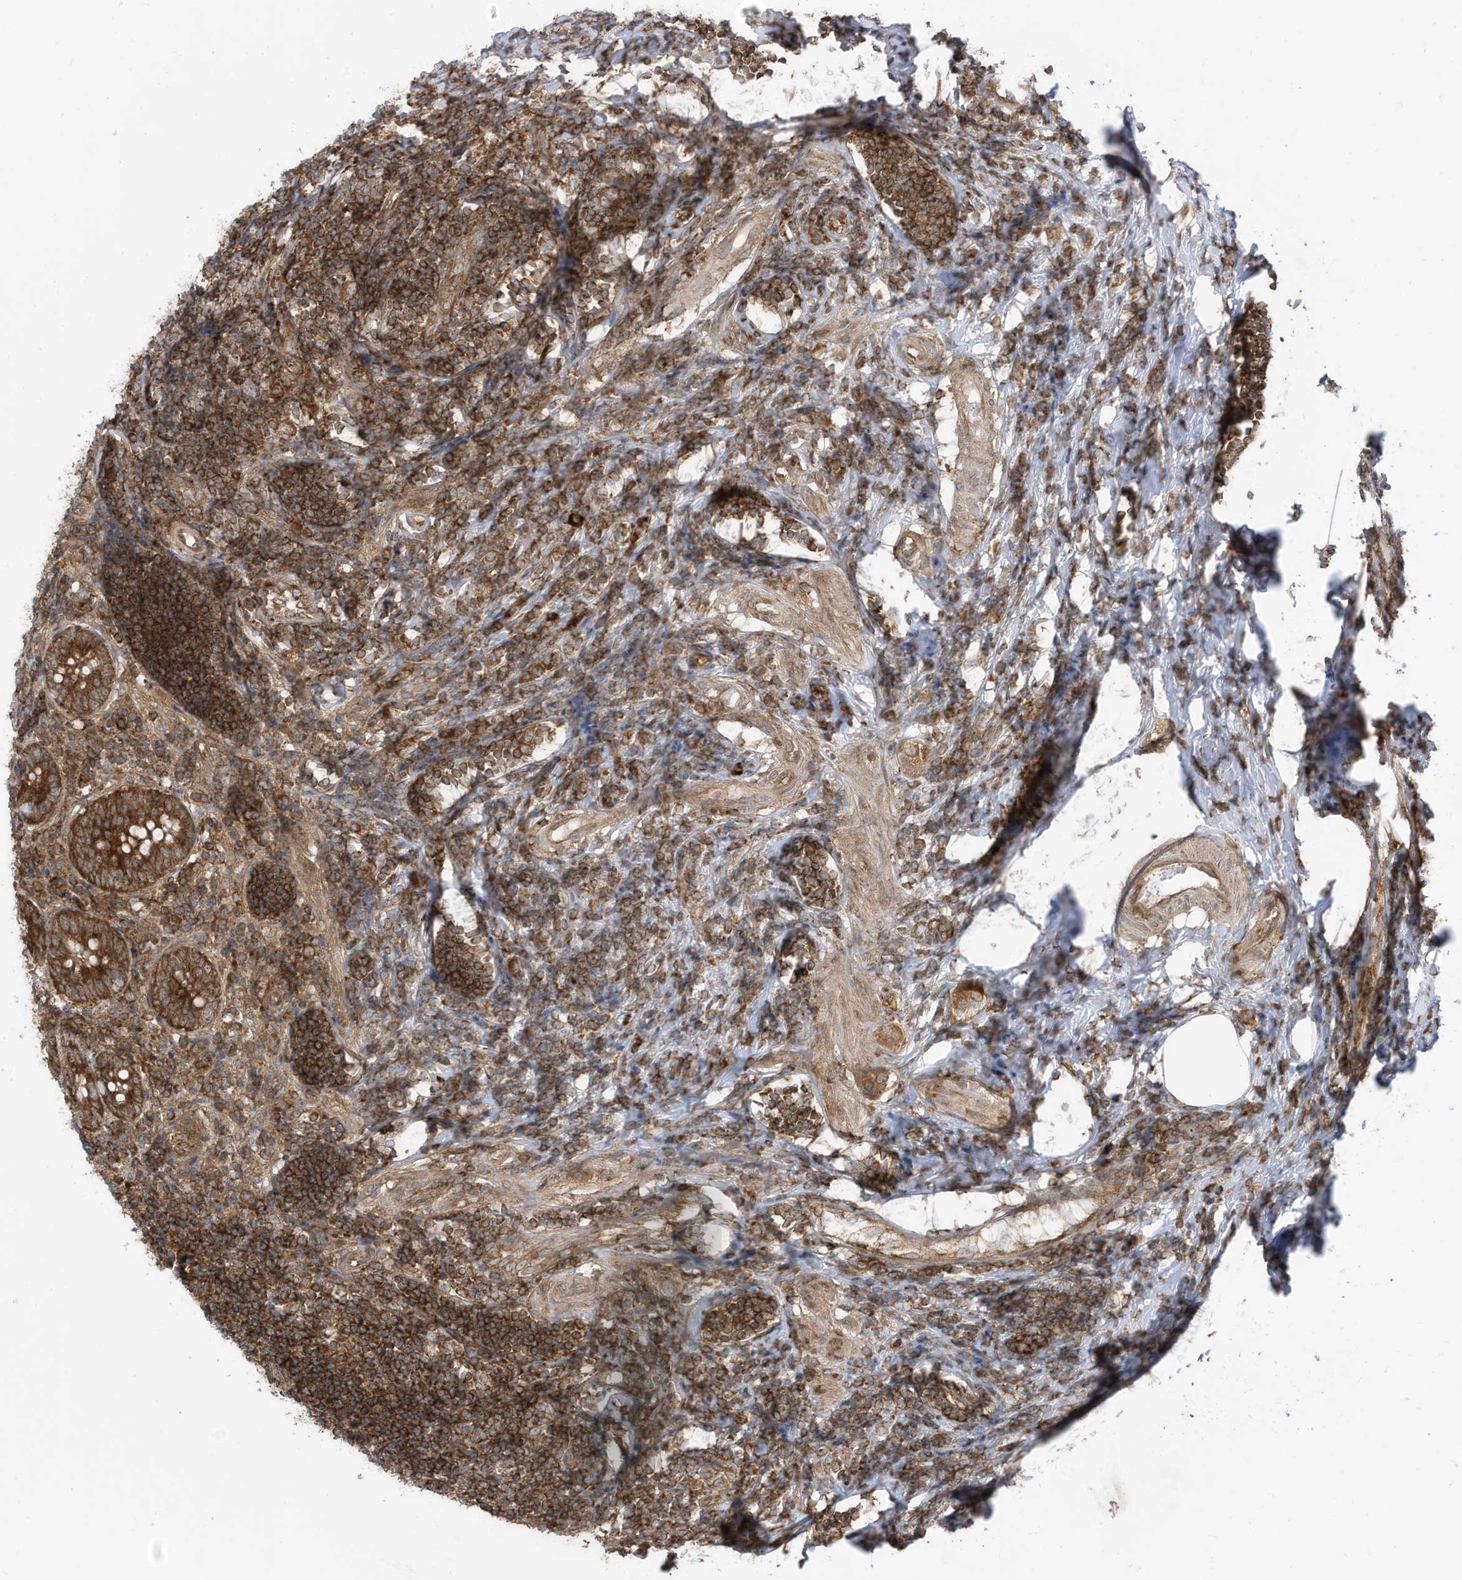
{"staining": {"intensity": "strong", "quantity": ">75%", "location": "cytoplasmic/membranous"}, "tissue": "appendix", "cell_type": "Glandular cells", "image_type": "normal", "snomed": [{"axis": "morphology", "description": "Normal tissue, NOS"}, {"axis": "topography", "description": "Appendix"}], "caption": "A high amount of strong cytoplasmic/membranous expression is identified in about >75% of glandular cells in benign appendix.", "gene": "REPS1", "patient": {"sex": "female", "age": 54}}